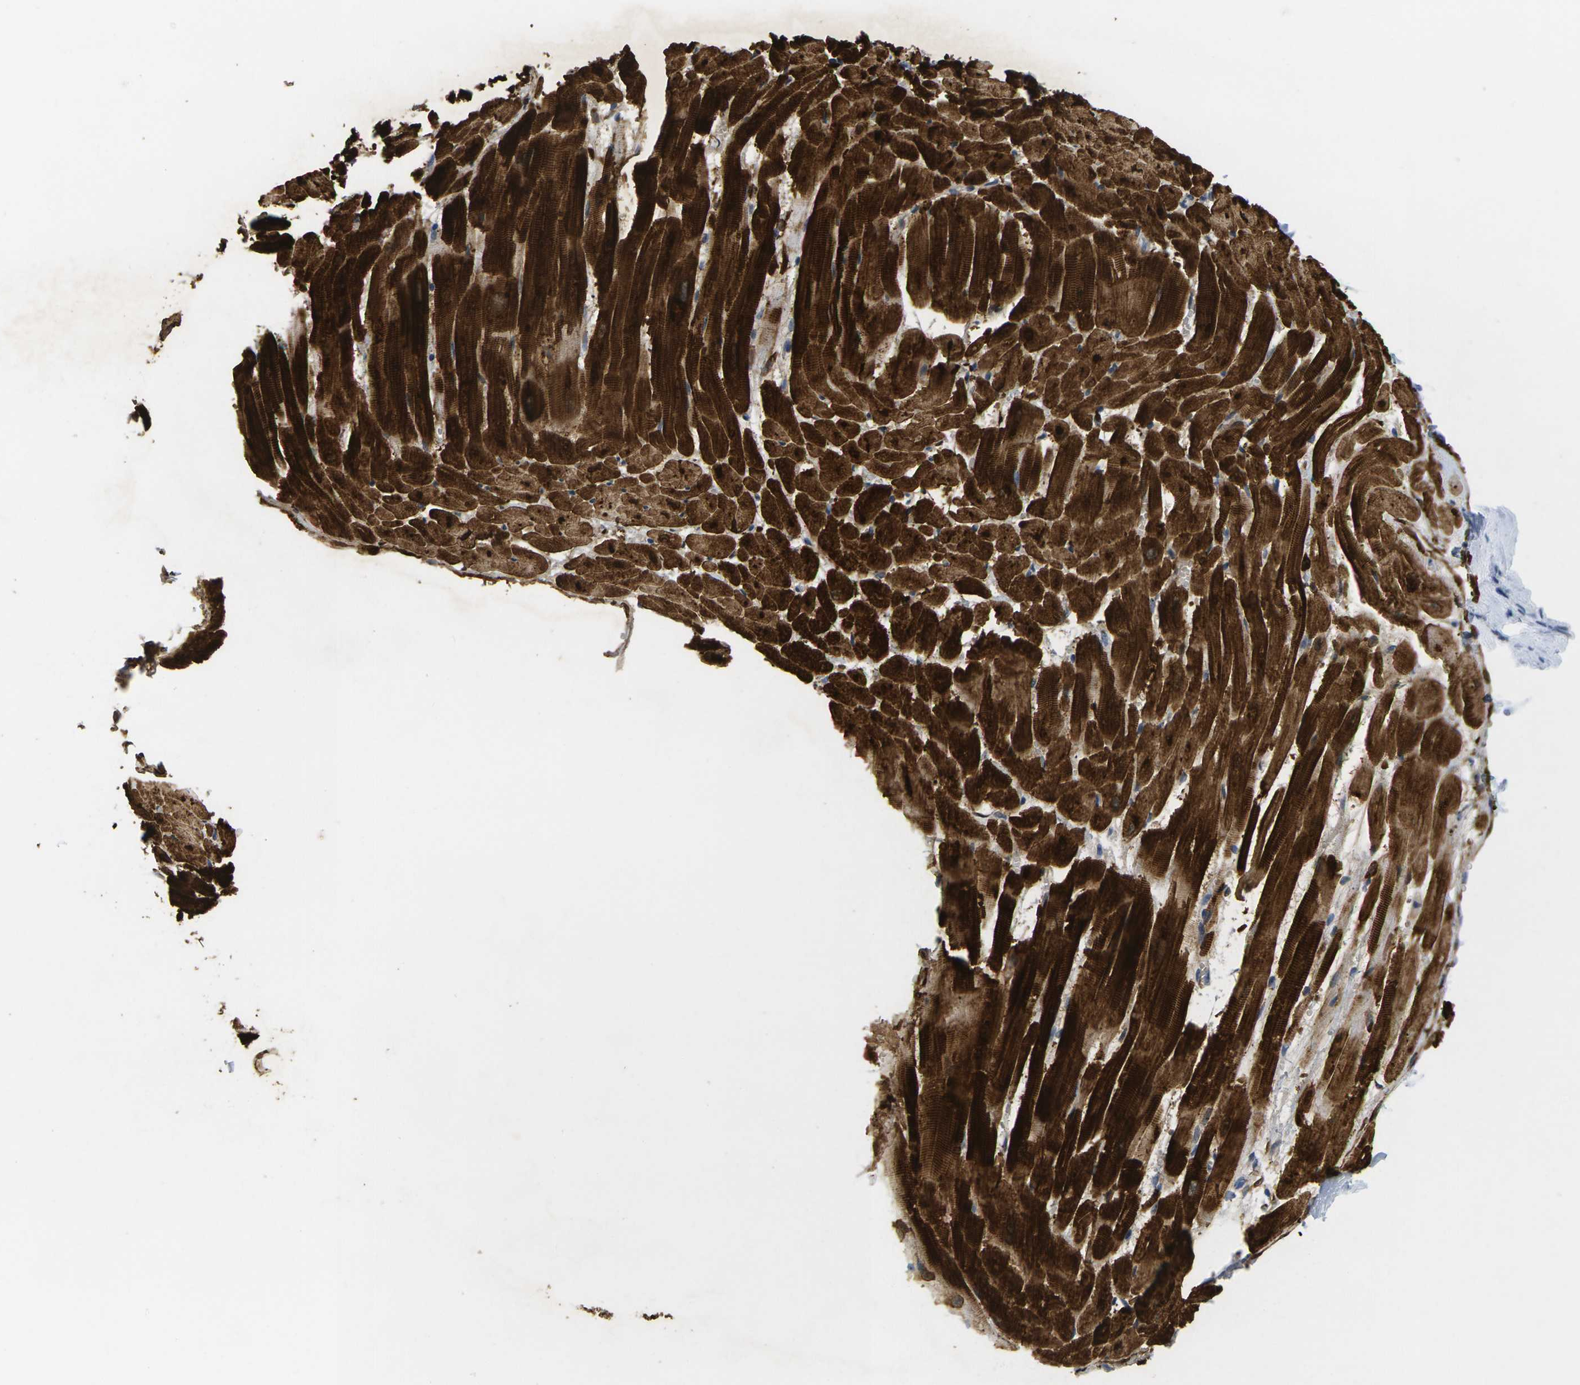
{"staining": {"intensity": "strong", "quantity": ">75%", "location": "cytoplasmic/membranous"}, "tissue": "heart muscle", "cell_type": "Cardiomyocytes", "image_type": "normal", "snomed": [{"axis": "morphology", "description": "Normal tissue, NOS"}, {"axis": "topography", "description": "Heart"}], "caption": "Immunohistochemistry (DAB (3,3'-diaminobenzidine)) staining of unremarkable human heart muscle demonstrates strong cytoplasmic/membranous protein expression in about >75% of cardiomyocytes.", "gene": "TNNI3", "patient": {"sex": "female", "age": 19}}